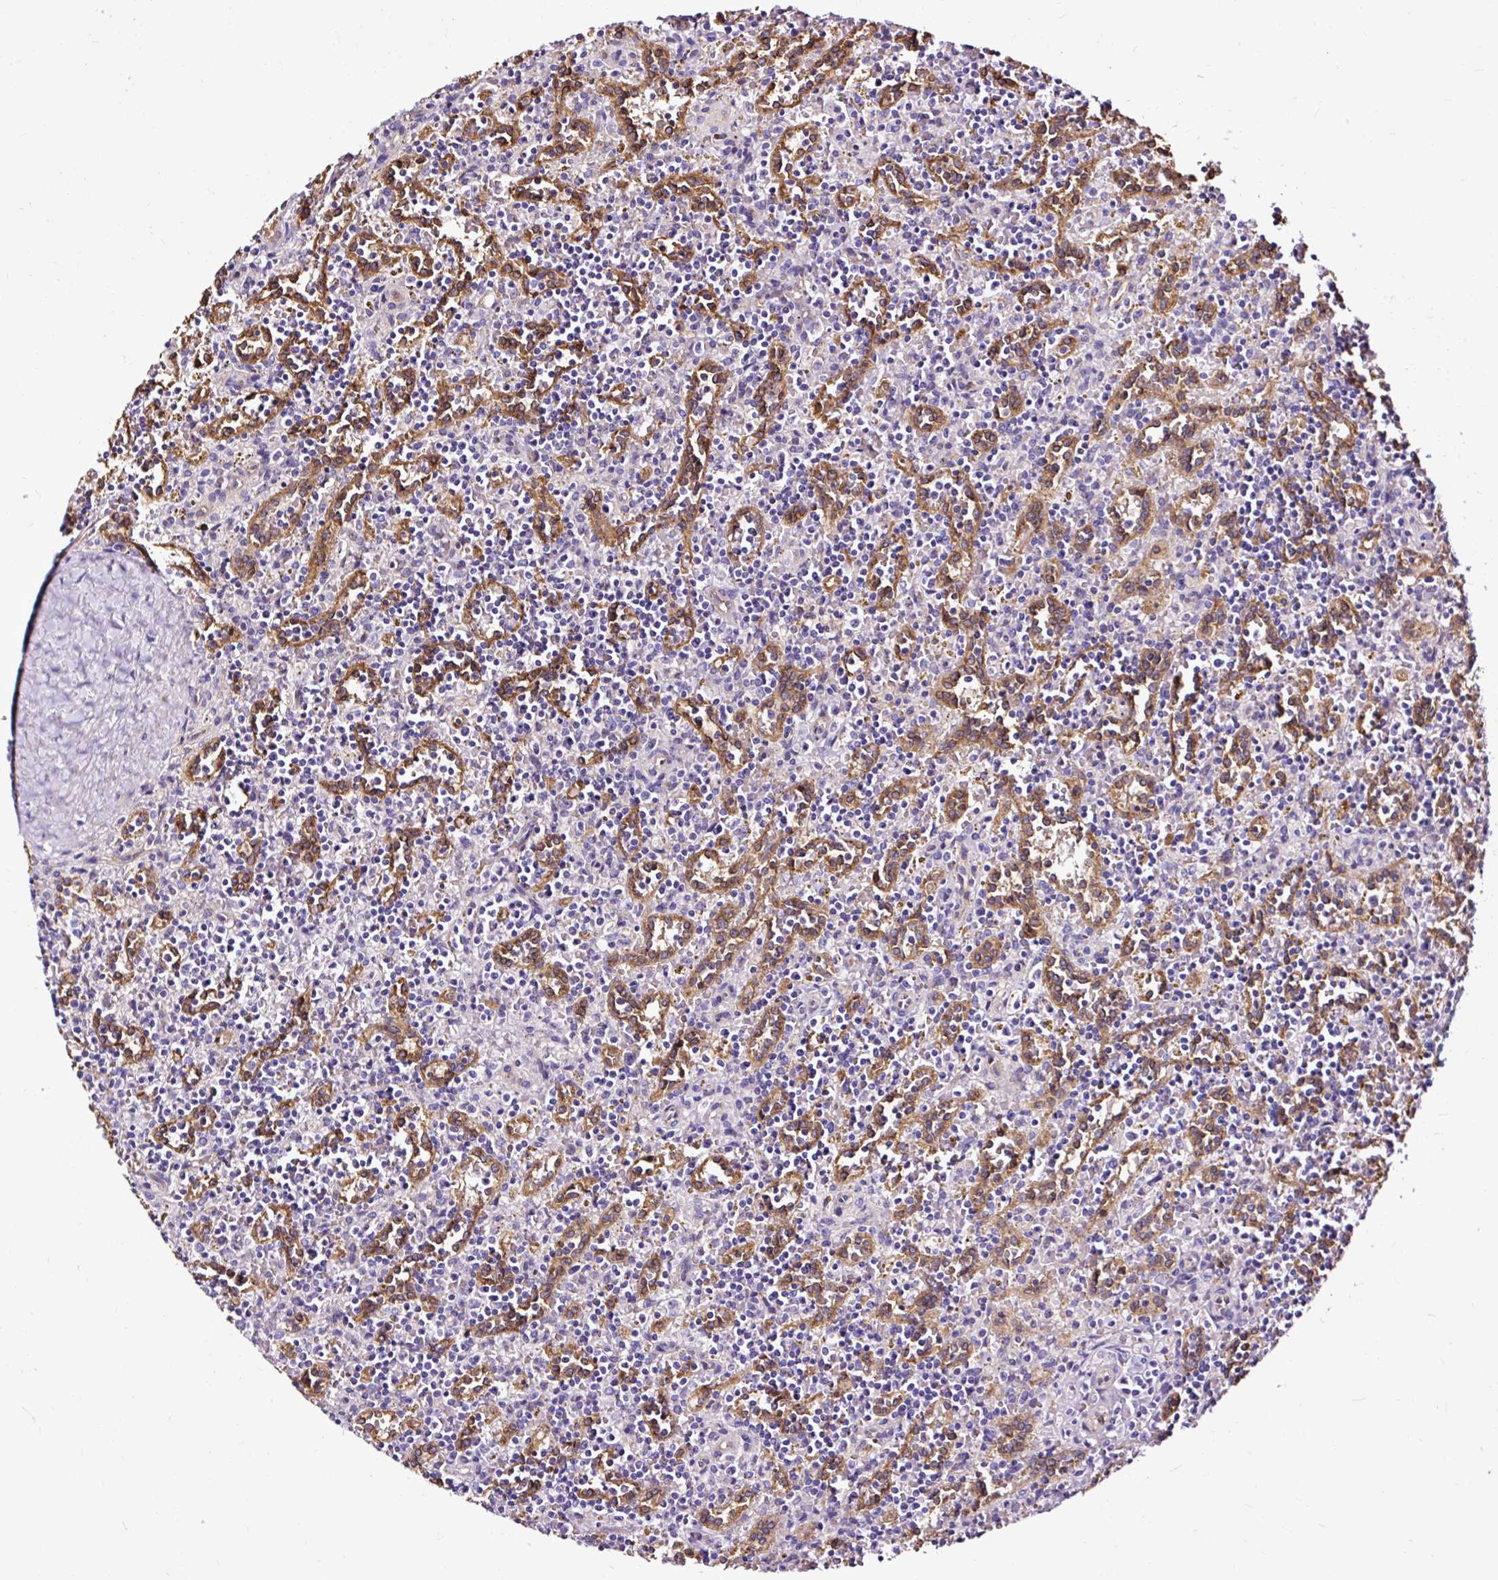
{"staining": {"intensity": "negative", "quantity": "none", "location": "none"}, "tissue": "lymphoma", "cell_type": "Tumor cells", "image_type": "cancer", "snomed": [{"axis": "morphology", "description": "Malignant lymphoma, non-Hodgkin's type, Low grade"}, {"axis": "topography", "description": "Spleen"}], "caption": "Immunohistochemistry image of lymphoma stained for a protein (brown), which shows no positivity in tumor cells. (Brightfield microscopy of DAB (3,3'-diaminobenzidine) IHC at high magnification).", "gene": "SLC7A8", "patient": {"sex": "male", "age": 67}}